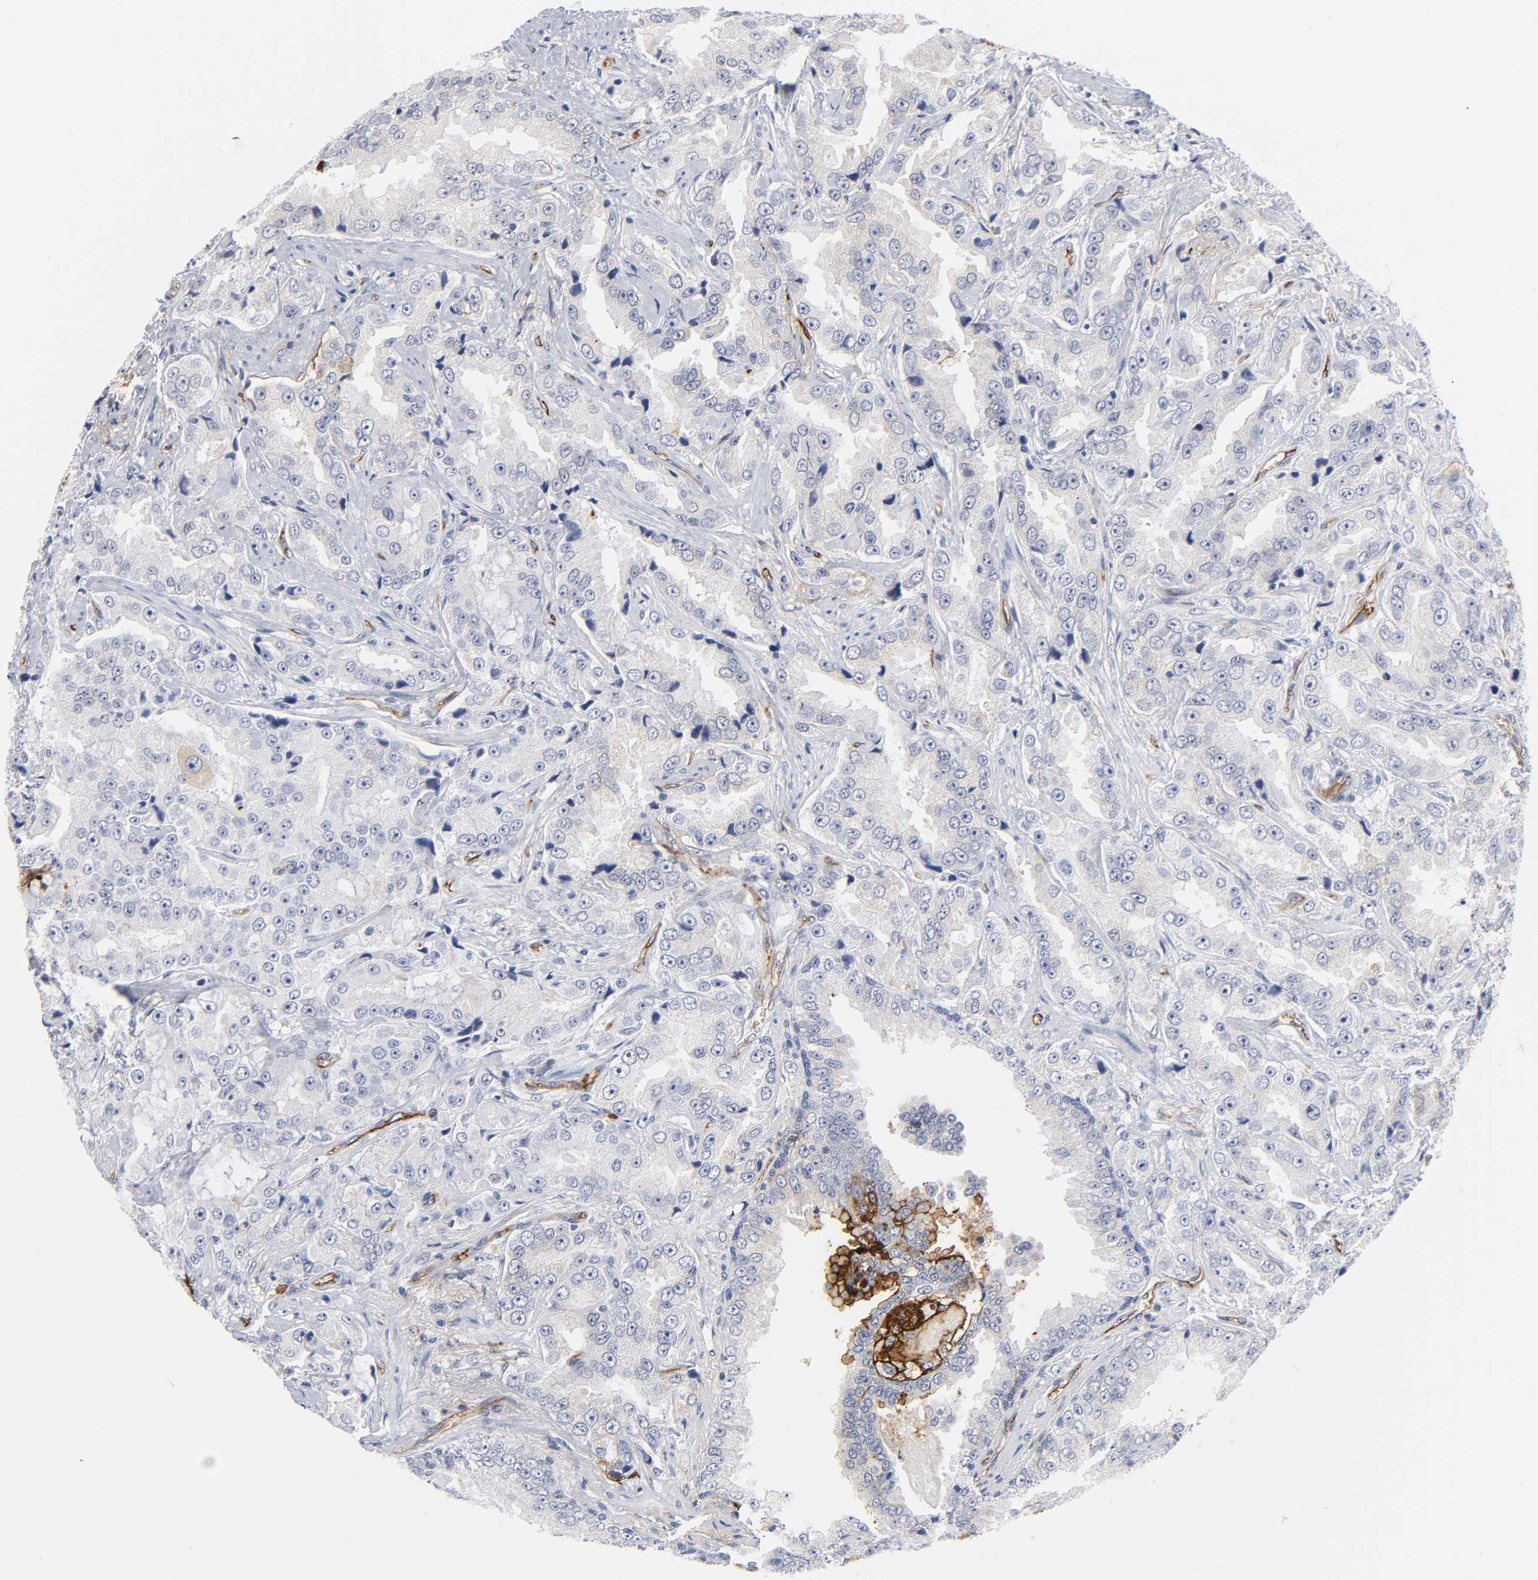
{"staining": {"intensity": "negative", "quantity": "none", "location": "none"}, "tissue": "prostate cancer", "cell_type": "Tumor cells", "image_type": "cancer", "snomed": [{"axis": "morphology", "description": "Adenocarcinoma, High grade"}, {"axis": "topography", "description": "Prostate"}], "caption": "This image is of prostate cancer (adenocarcinoma (high-grade)) stained with immunohistochemistry to label a protein in brown with the nuclei are counter-stained blue. There is no expression in tumor cells.", "gene": "ICAM1", "patient": {"sex": "male", "age": 73}}